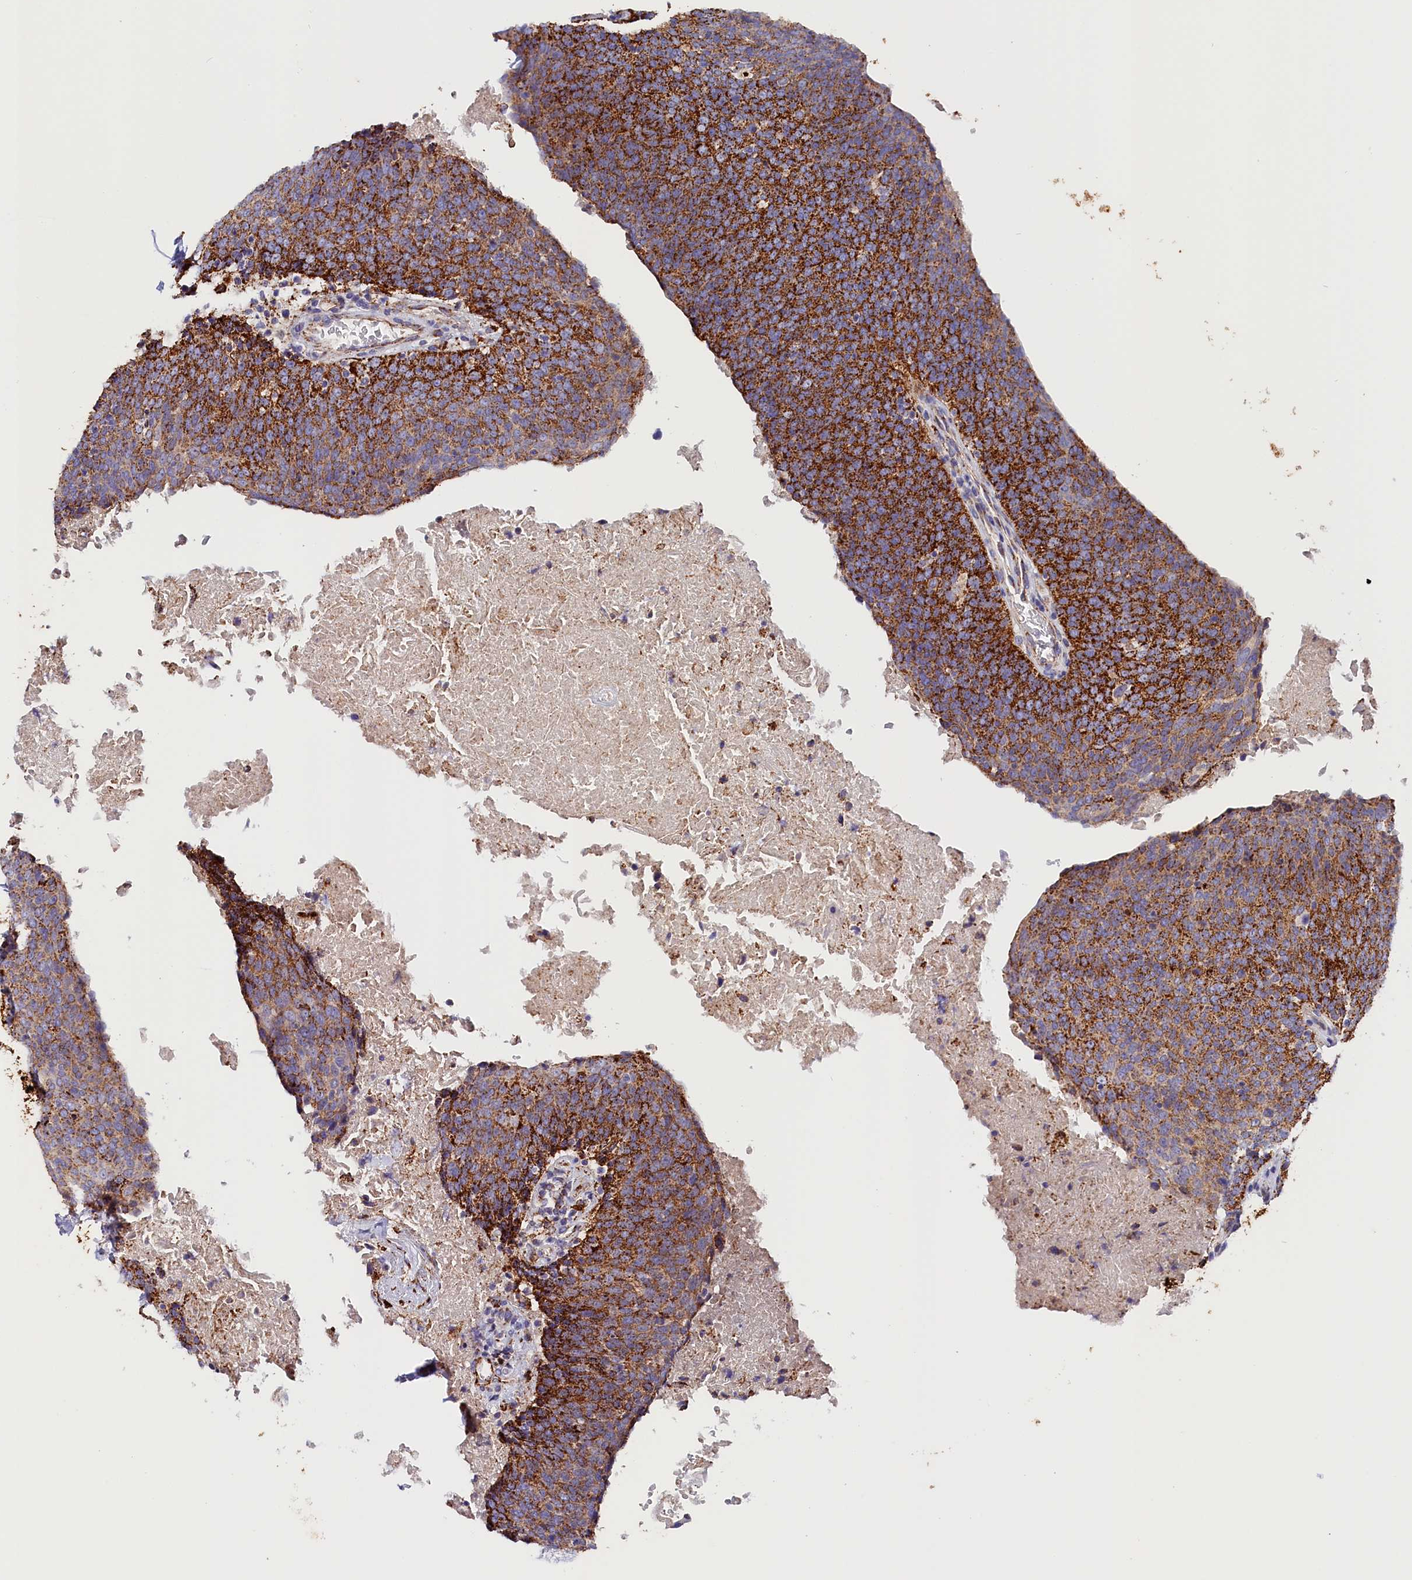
{"staining": {"intensity": "strong", "quantity": ">75%", "location": "cytoplasmic/membranous"}, "tissue": "head and neck cancer", "cell_type": "Tumor cells", "image_type": "cancer", "snomed": [{"axis": "morphology", "description": "Squamous cell carcinoma, NOS"}, {"axis": "morphology", "description": "Squamous cell carcinoma, metastatic, NOS"}, {"axis": "topography", "description": "Lymph node"}, {"axis": "topography", "description": "Head-Neck"}], "caption": "Immunohistochemistry (IHC) of human head and neck metastatic squamous cell carcinoma reveals high levels of strong cytoplasmic/membranous positivity in about >75% of tumor cells.", "gene": "AKTIP", "patient": {"sex": "male", "age": 62}}